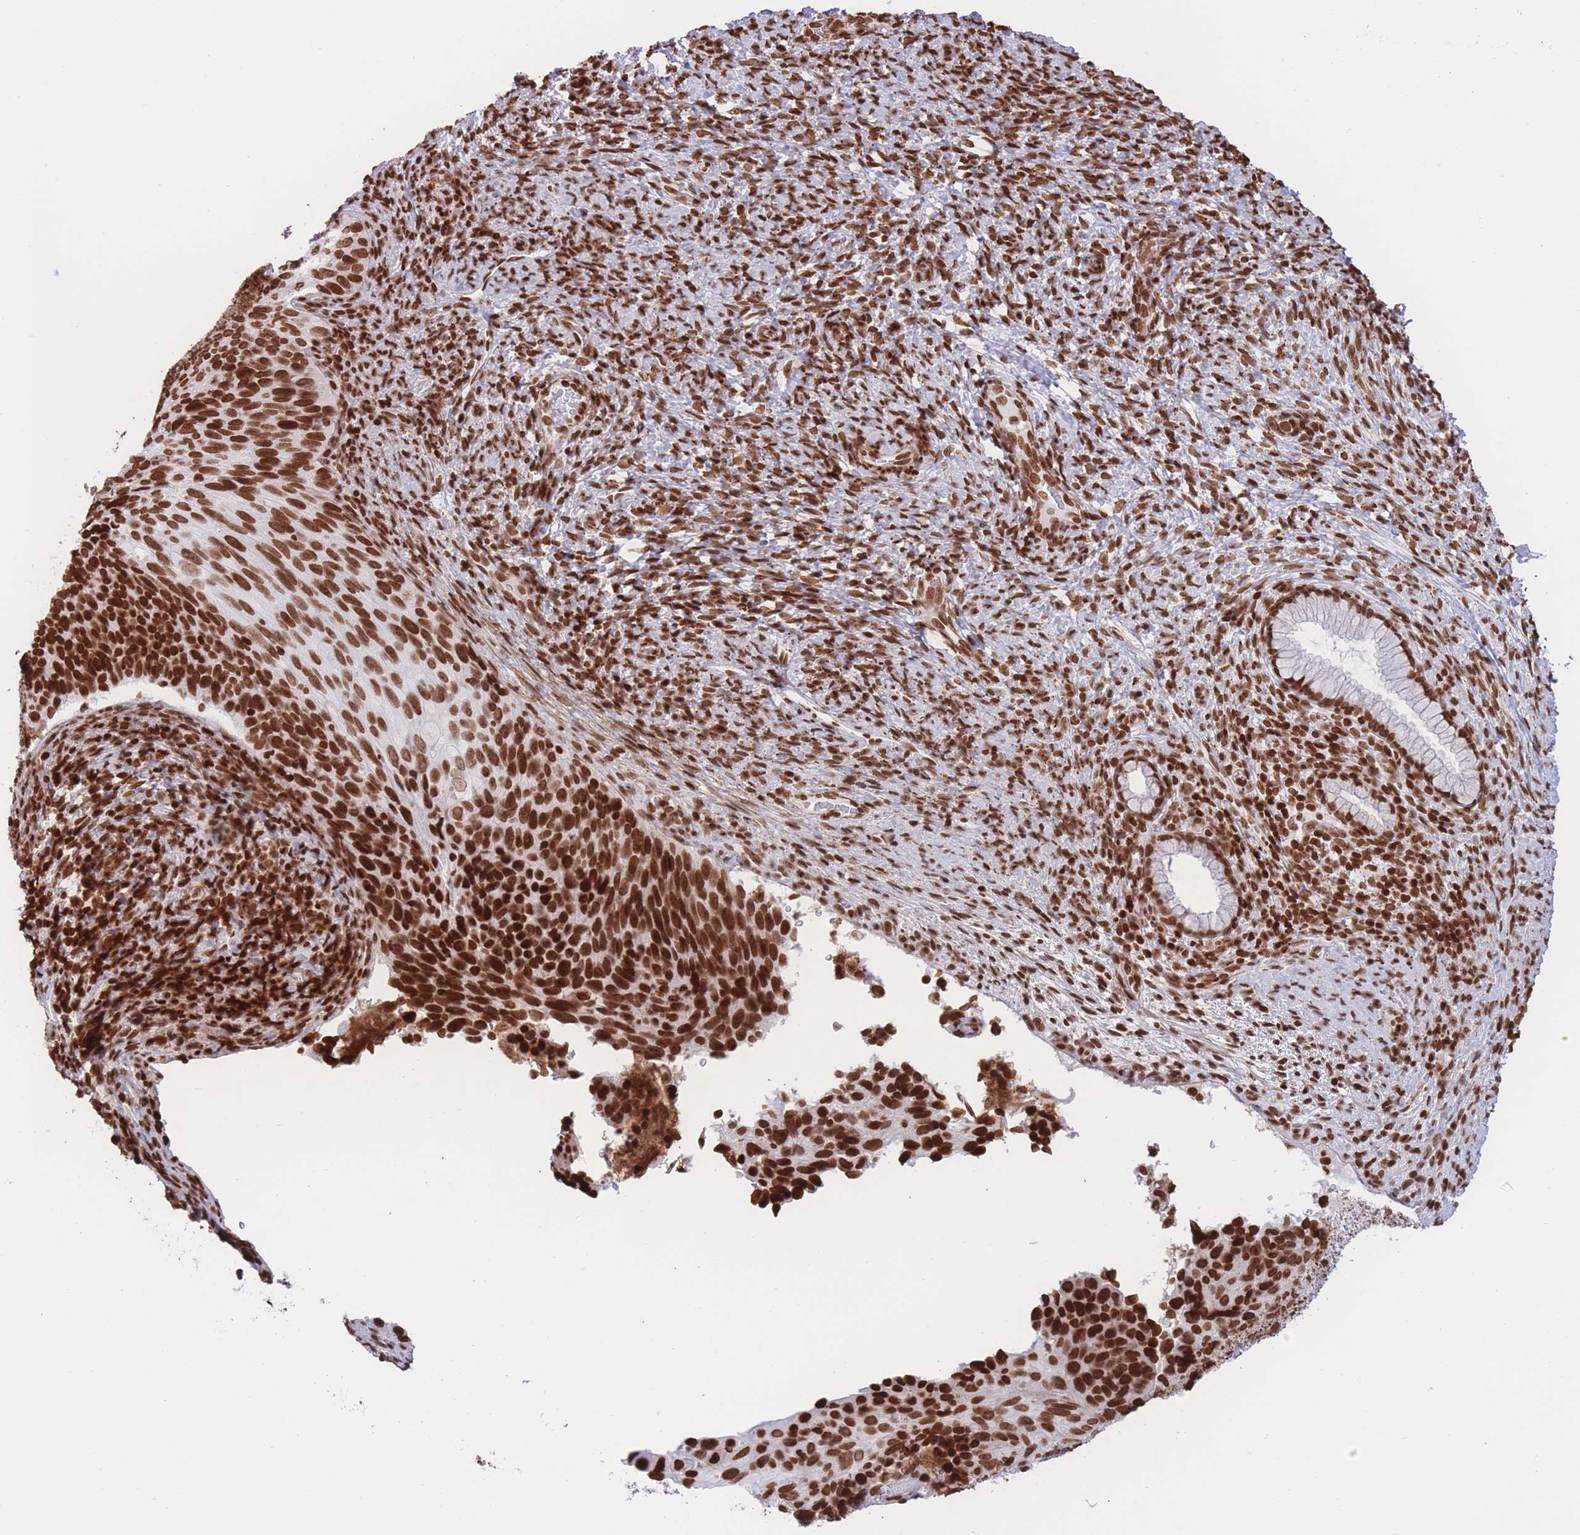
{"staining": {"intensity": "strong", "quantity": ">75%", "location": "nuclear"}, "tissue": "cervical cancer", "cell_type": "Tumor cells", "image_type": "cancer", "snomed": [{"axis": "morphology", "description": "Squamous cell carcinoma, NOS"}, {"axis": "topography", "description": "Cervix"}], "caption": "Strong nuclear protein staining is seen in about >75% of tumor cells in cervical cancer (squamous cell carcinoma). (DAB (3,3'-diaminobenzidine) IHC with brightfield microscopy, high magnification).", "gene": "H2BC11", "patient": {"sex": "female", "age": 80}}